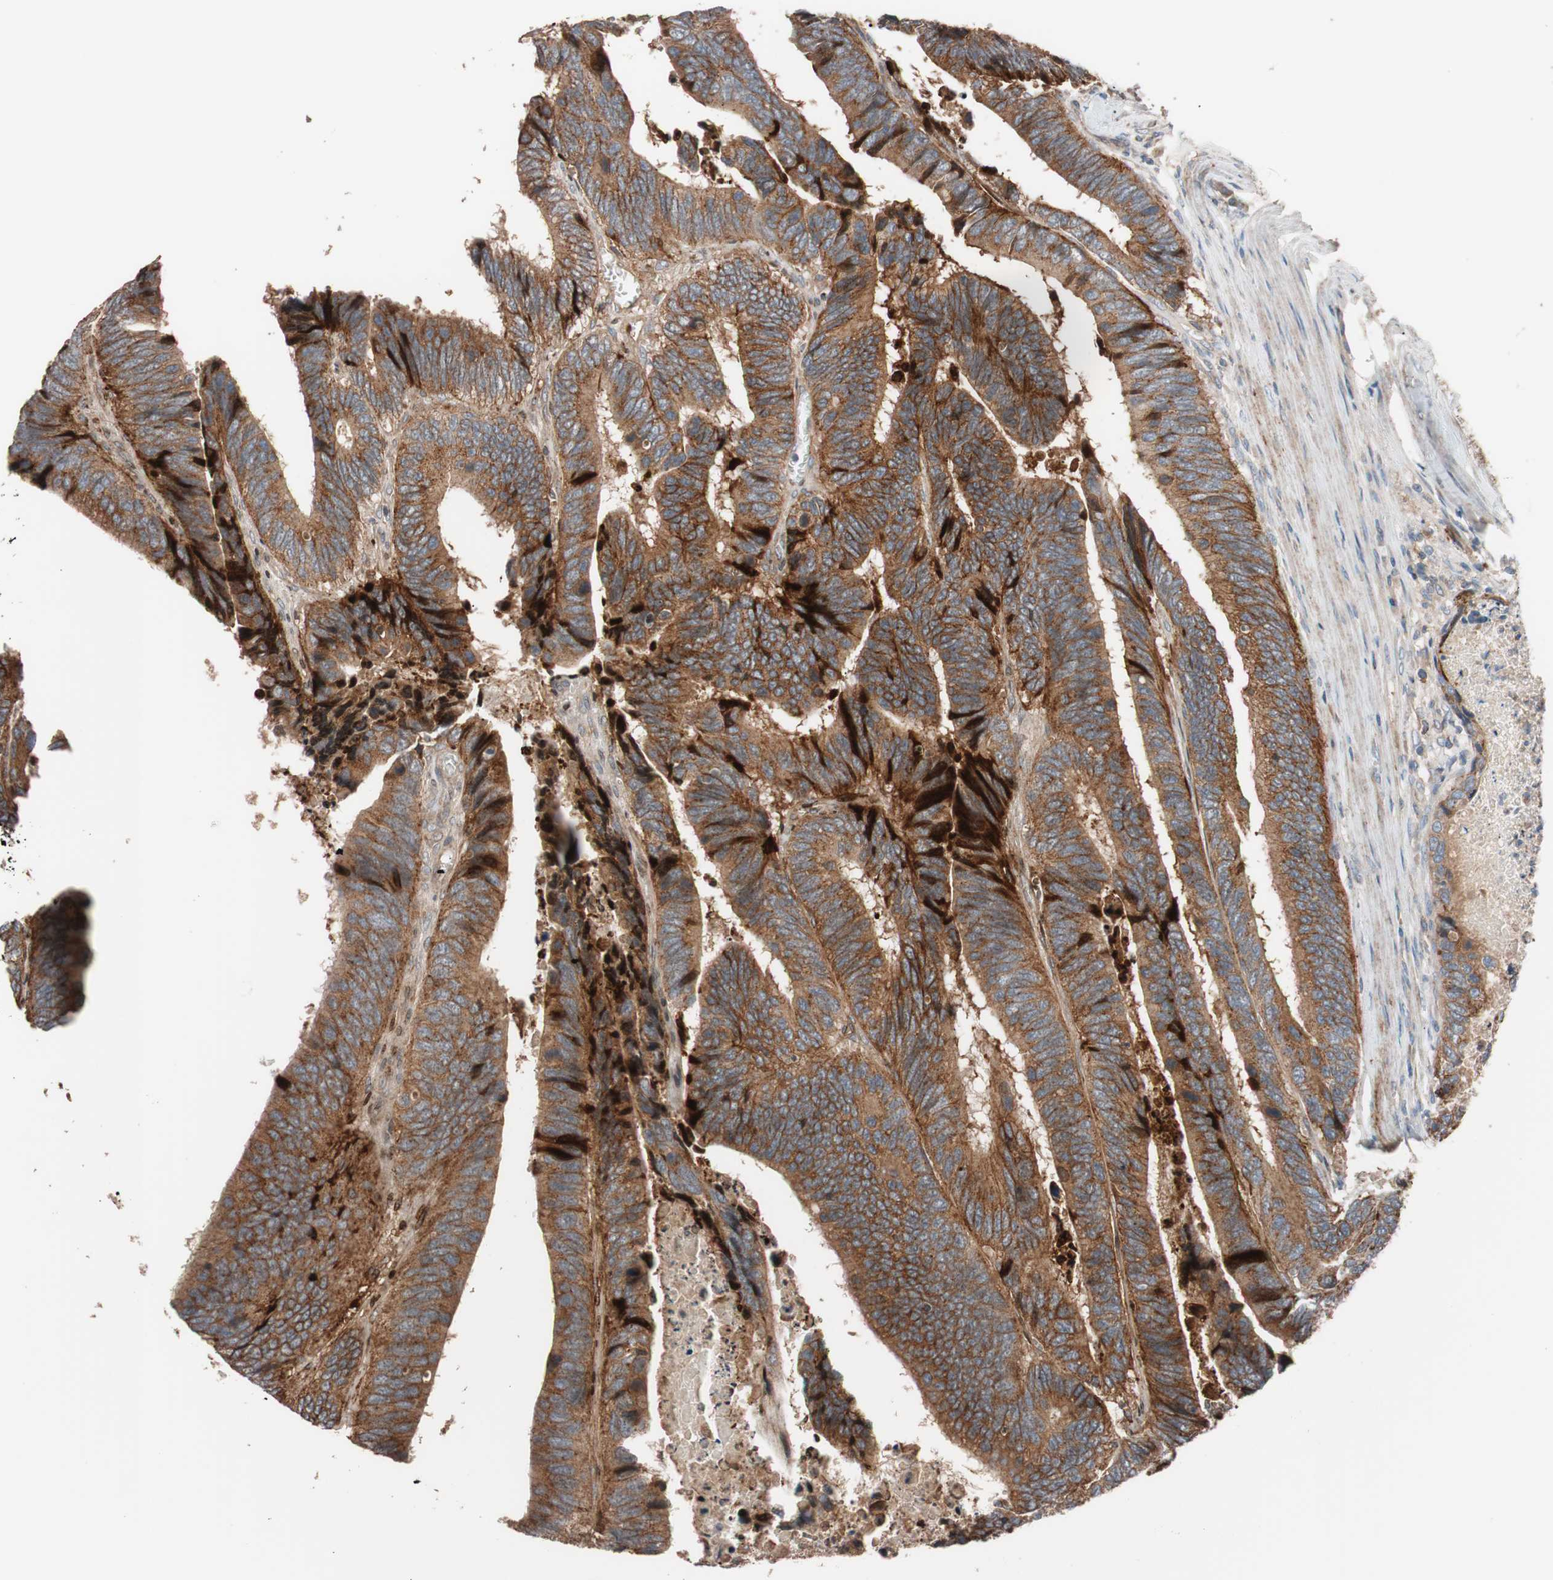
{"staining": {"intensity": "strong", "quantity": ">75%", "location": "cytoplasmic/membranous"}, "tissue": "colorectal cancer", "cell_type": "Tumor cells", "image_type": "cancer", "snomed": [{"axis": "morphology", "description": "Adenocarcinoma, NOS"}, {"axis": "topography", "description": "Colon"}], "caption": "Colorectal cancer (adenocarcinoma) stained for a protein reveals strong cytoplasmic/membranous positivity in tumor cells. (Brightfield microscopy of DAB IHC at high magnification).", "gene": "SDC4", "patient": {"sex": "male", "age": 72}}